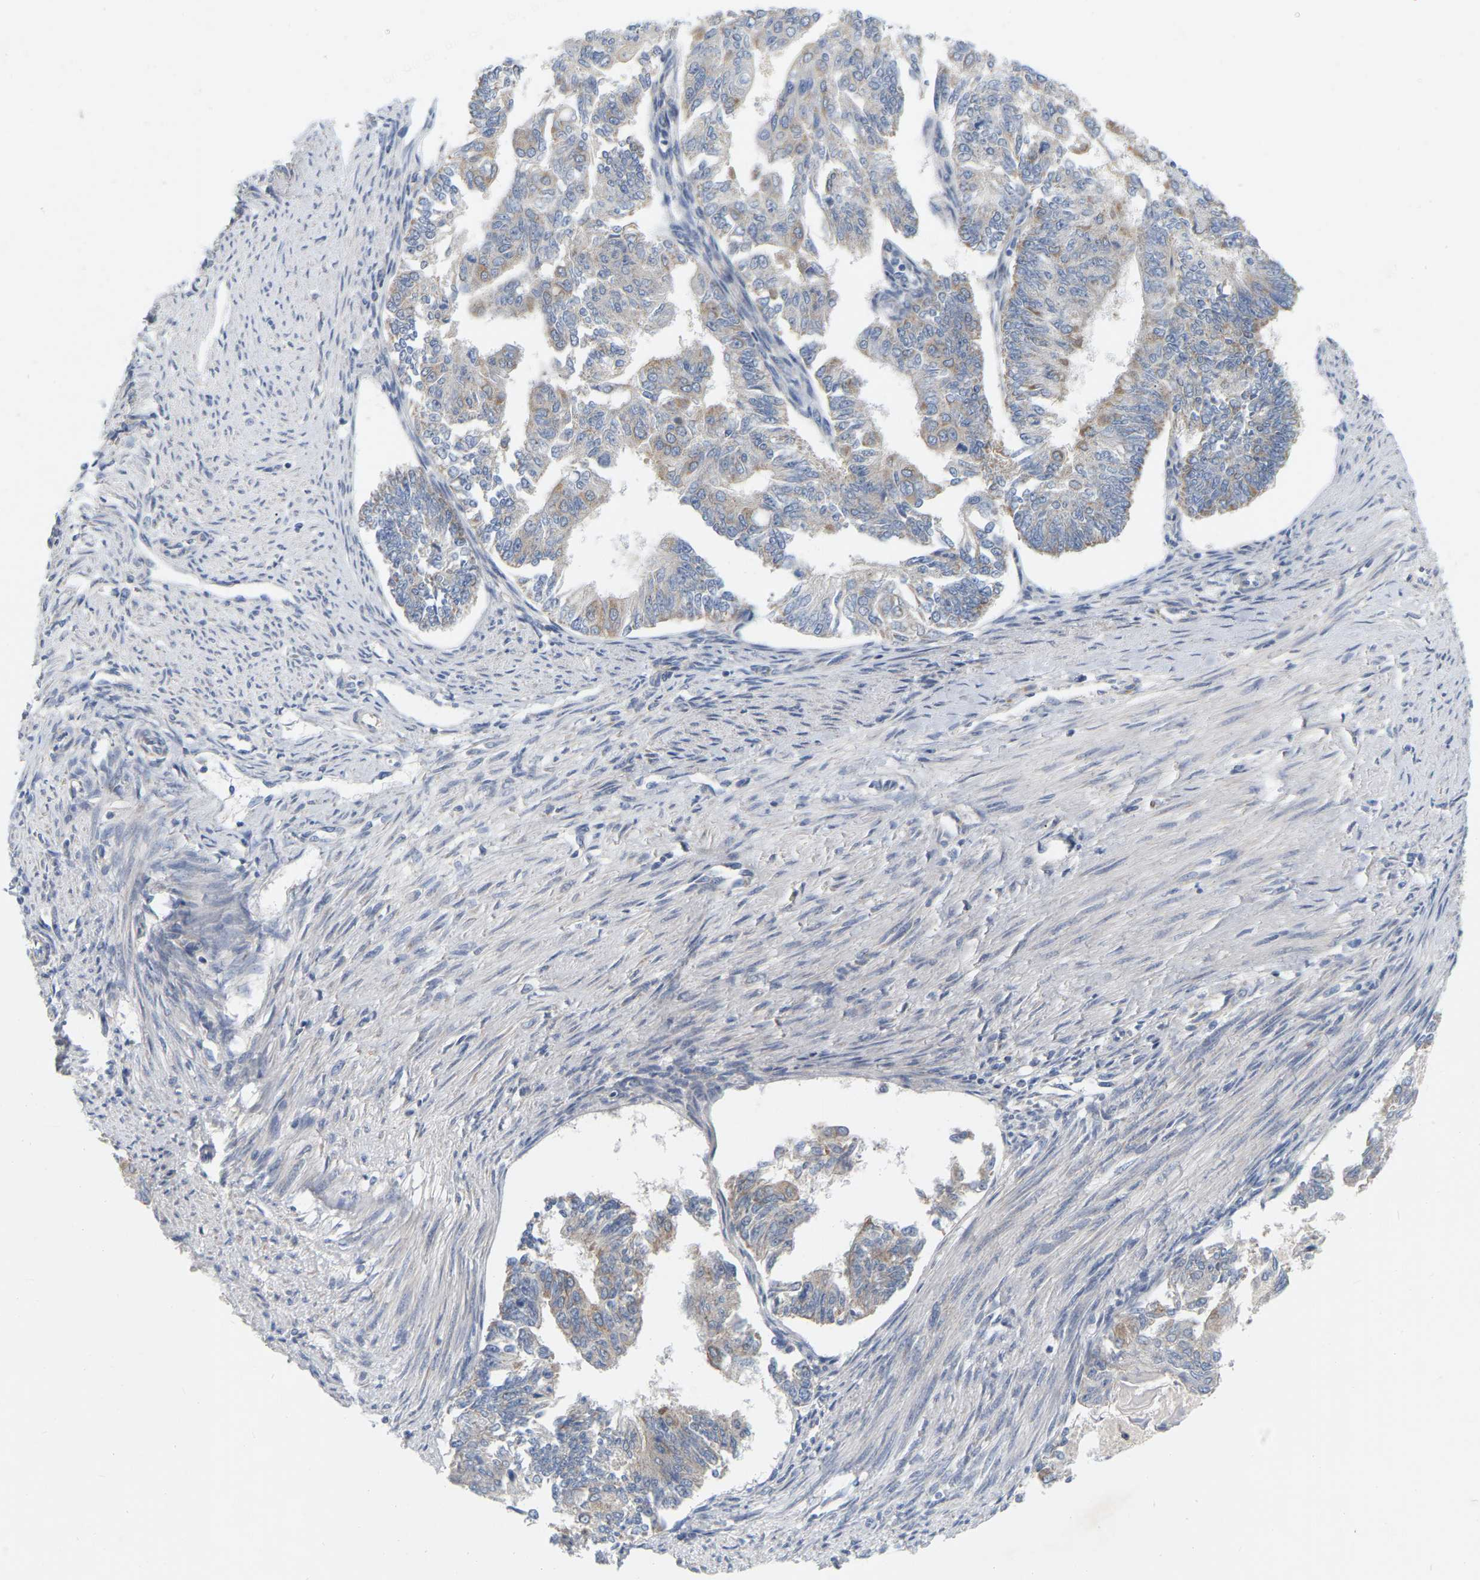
{"staining": {"intensity": "weak", "quantity": "<25%", "location": "cytoplasmic/membranous"}, "tissue": "endometrial cancer", "cell_type": "Tumor cells", "image_type": "cancer", "snomed": [{"axis": "morphology", "description": "Adenocarcinoma, NOS"}, {"axis": "topography", "description": "Endometrium"}], "caption": "Immunohistochemistry histopathology image of neoplastic tissue: adenocarcinoma (endometrial) stained with DAB reveals no significant protein expression in tumor cells.", "gene": "MINDY4", "patient": {"sex": "female", "age": 32}}